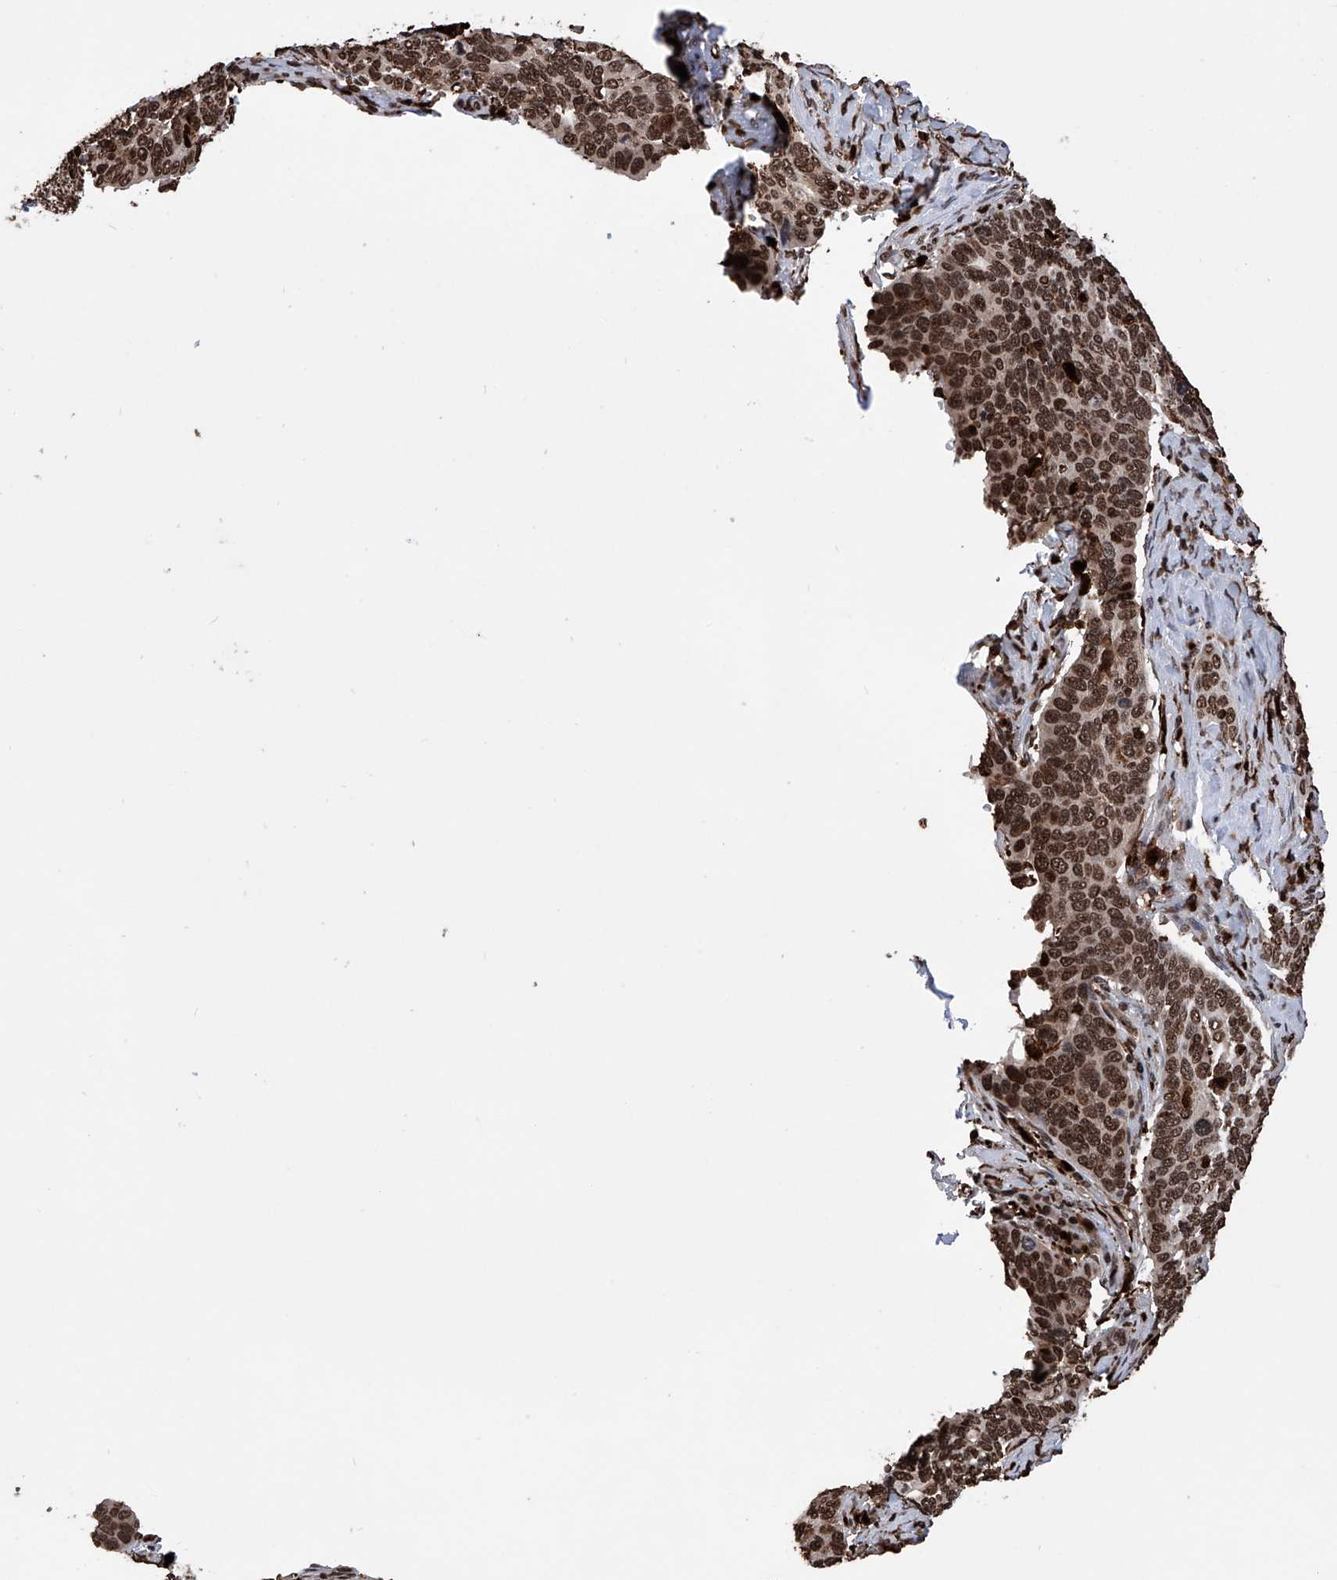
{"staining": {"intensity": "strong", "quantity": ">75%", "location": "nuclear"}, "tissue": "cervical cancer", "cell_type": "Tumor cells", "image_type": "cancer", "snomed": [{"axis": "morphology", "description": "Squamous cell carcinoma, NOS"}, {"axis": "topography", "description": "Cervix"}], "caption": "Strong nuclear protein positivity is present in about >75% of tumor cells in cervical cancer (squamous cell carcinoma).", "gene": "CFAP410", "patient": {"sex": "female", "age": 60}}